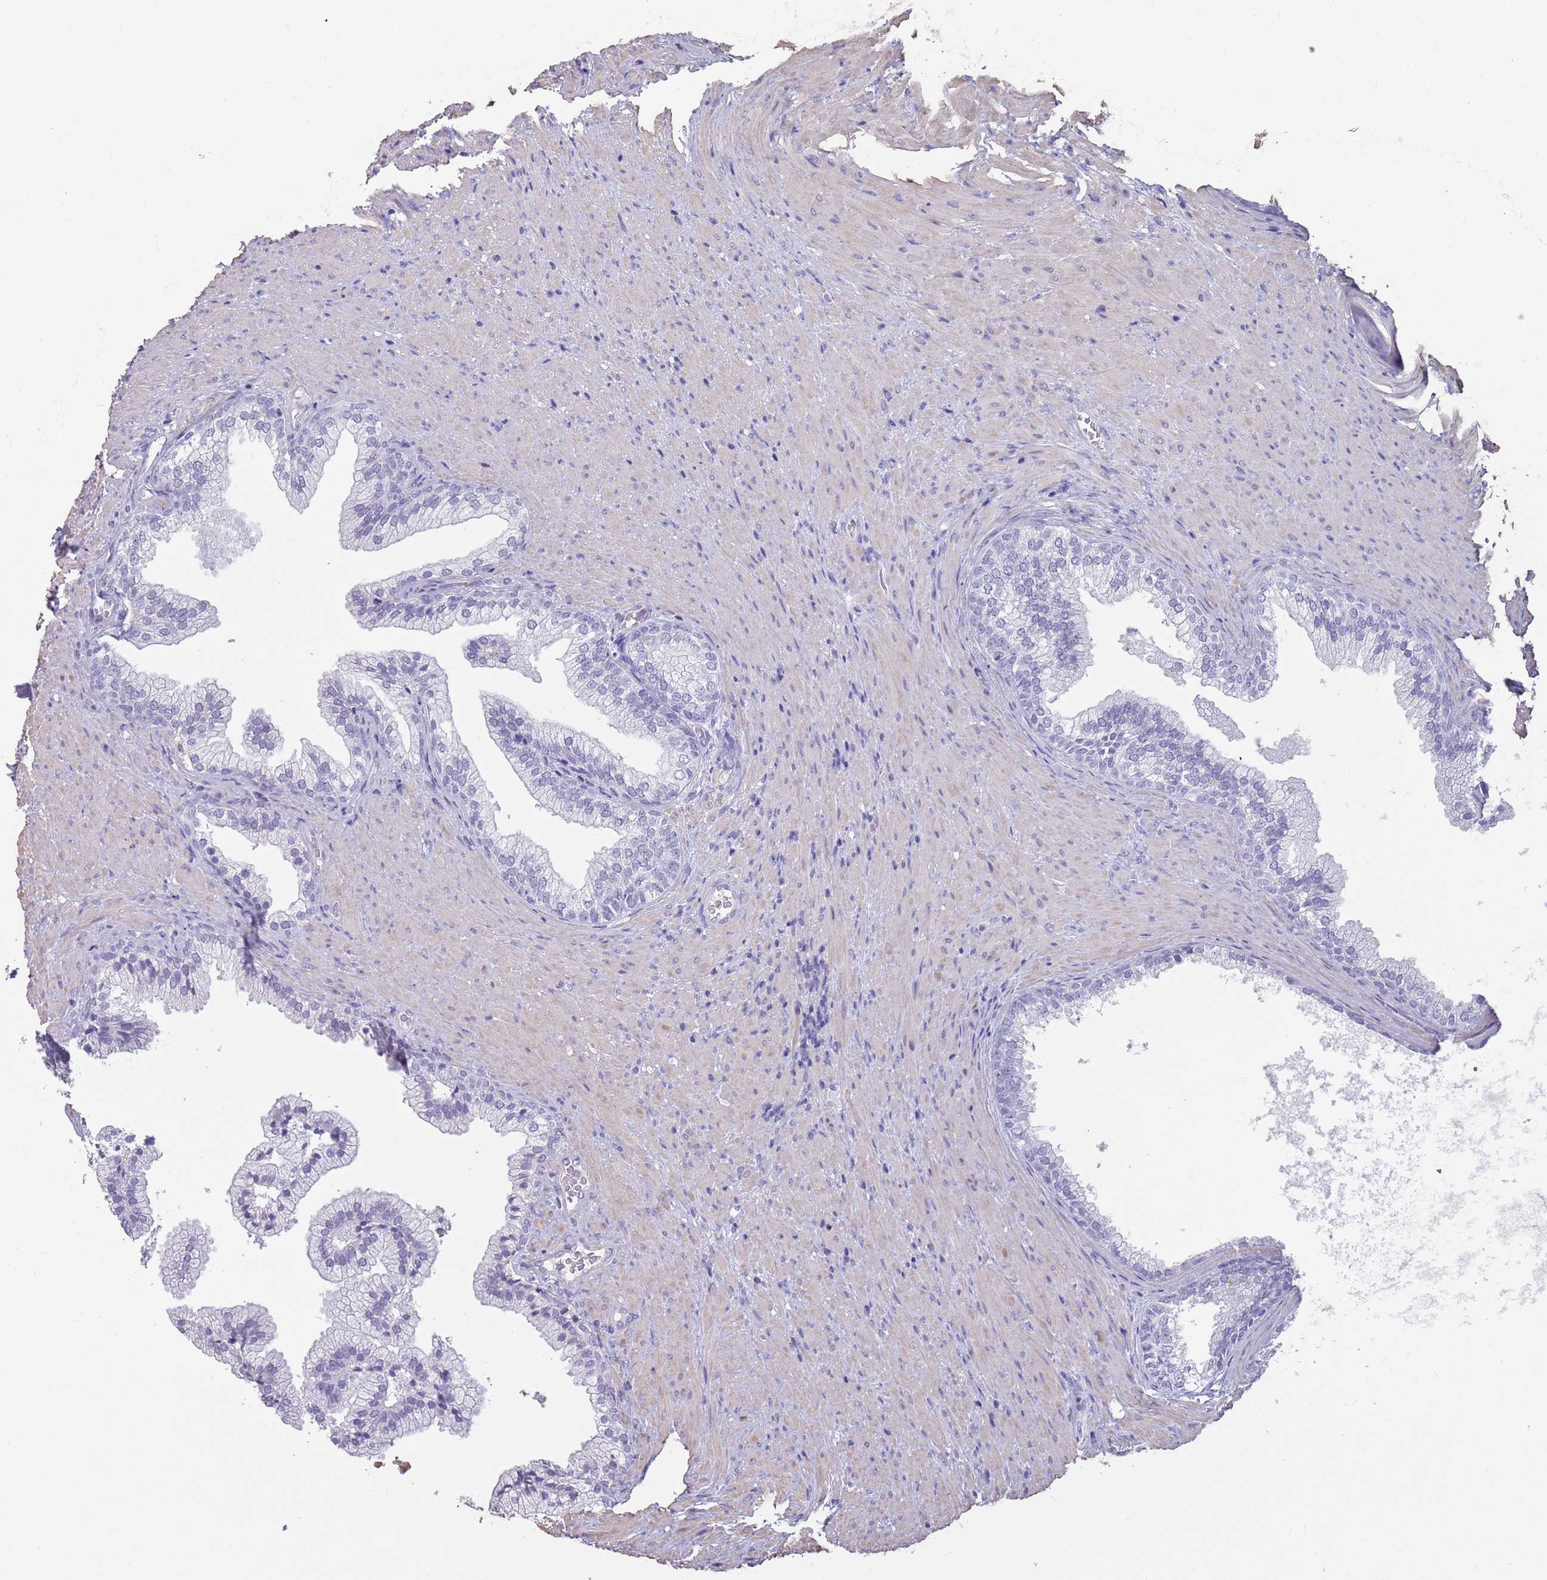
{"staining": {"intensity": "negative", "quantity": "none", "location": "none"}, "tissue": "prostate", "cell_type": "Glandular cells", "image_type": "normal", "snomed": [{"axis": "morphology", "description": "Normal tissue, NOS"}, {"axis": "topography", "description": "Prostate"}], "caption": "Immunohistochemistry (IHC) image of normal prostate: prostate stained with DAB reveals no significant protein positivity in glandular cells.", "gene": "SUN5", "patient": {"sex": "male", "age": 76}}